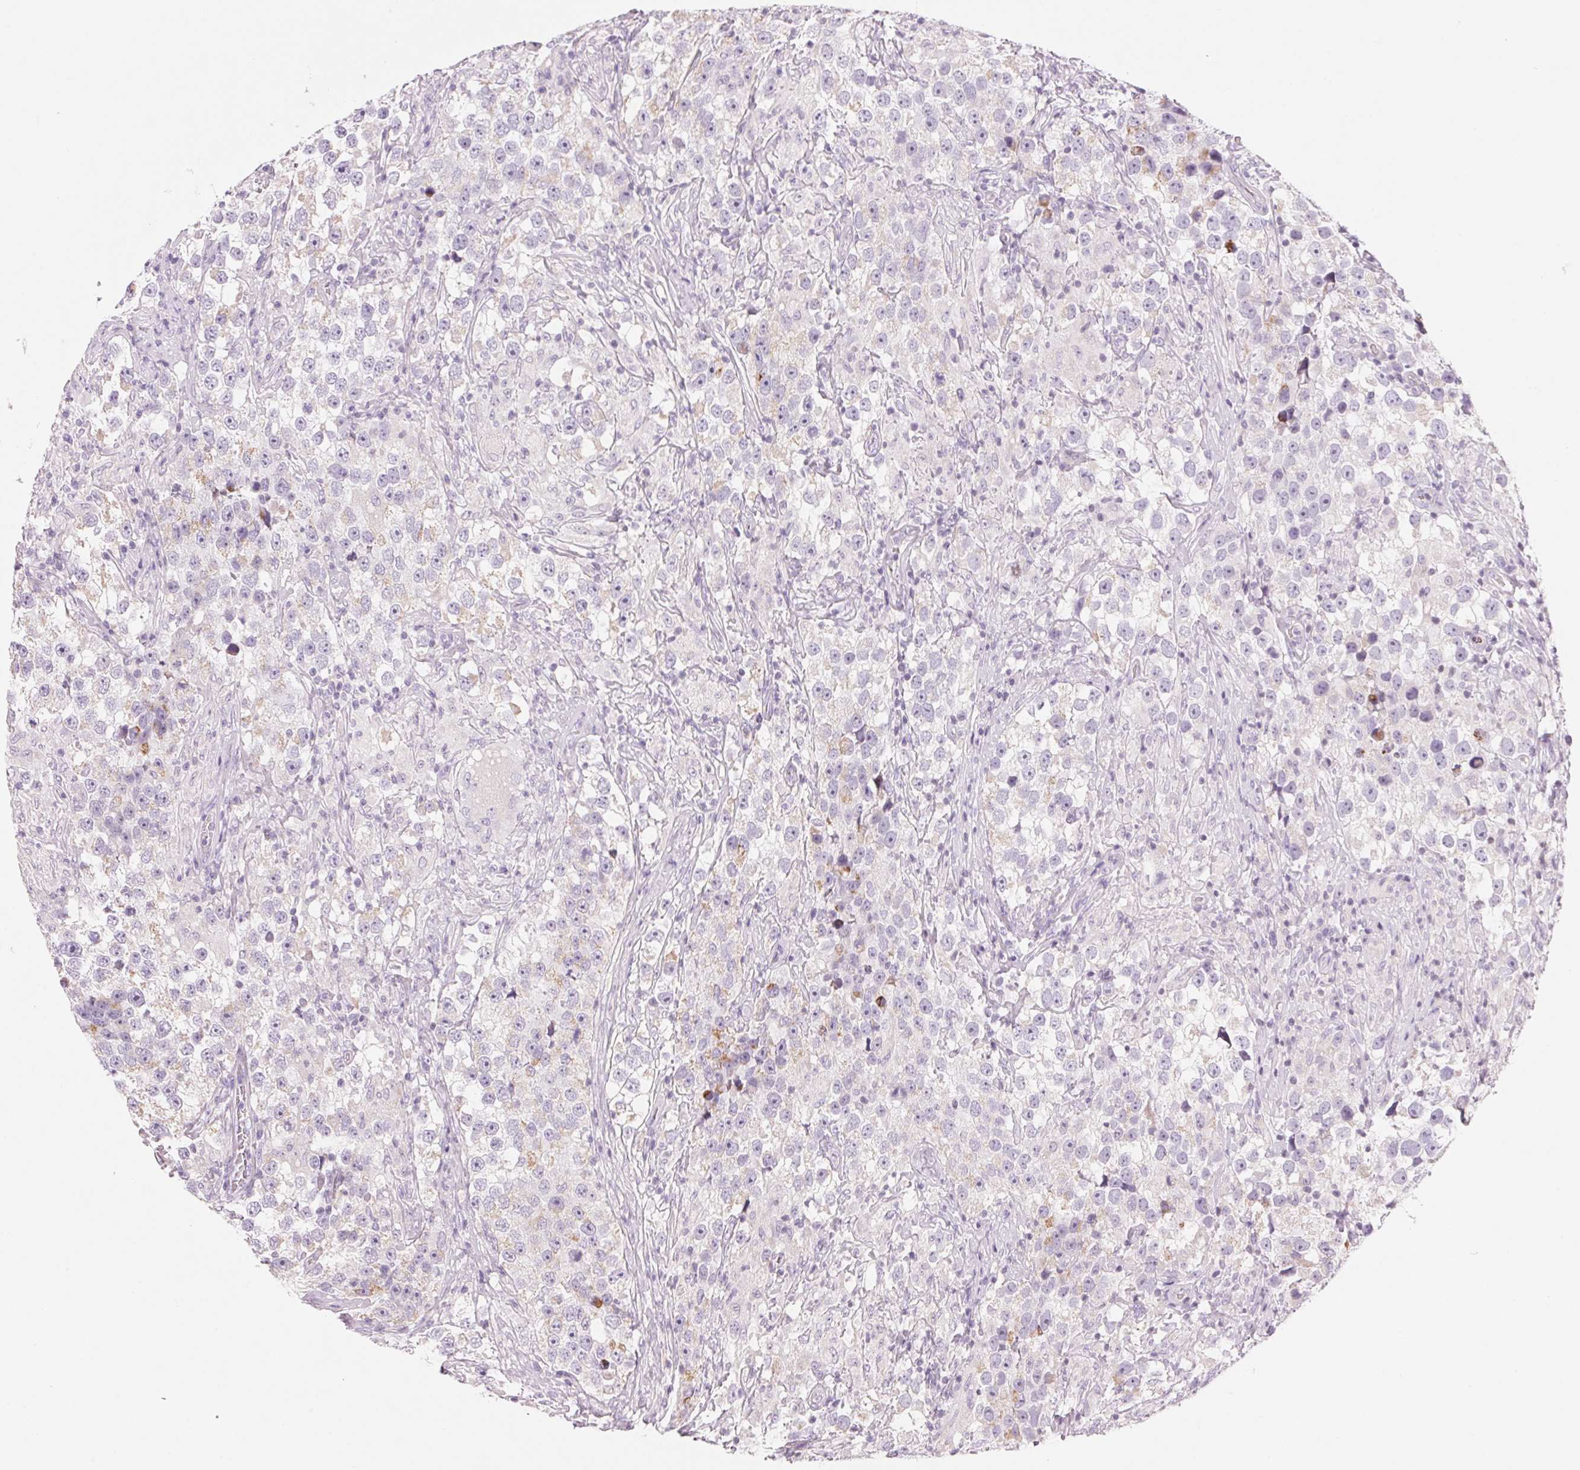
{"staining": {"intensity": "negative", "quantity": "none", "location": "none"}, "tissue": "testis cancer", "cell_type": "Tumor cells", "image_type": "cancer", "snomed": [{"axis": "morphology", "description": "Seminoma, NOS"}, {"axis": "topography", "description": "Testis"}], "caption": "DAB (3,3'-diaminobenzidine) immunohistochemical staining of testis cancer (seminoma) exhibits no significant expression in tumor cells.", "gene": "CYP11B1", "patient": {"sex": "male", "age": 46}}